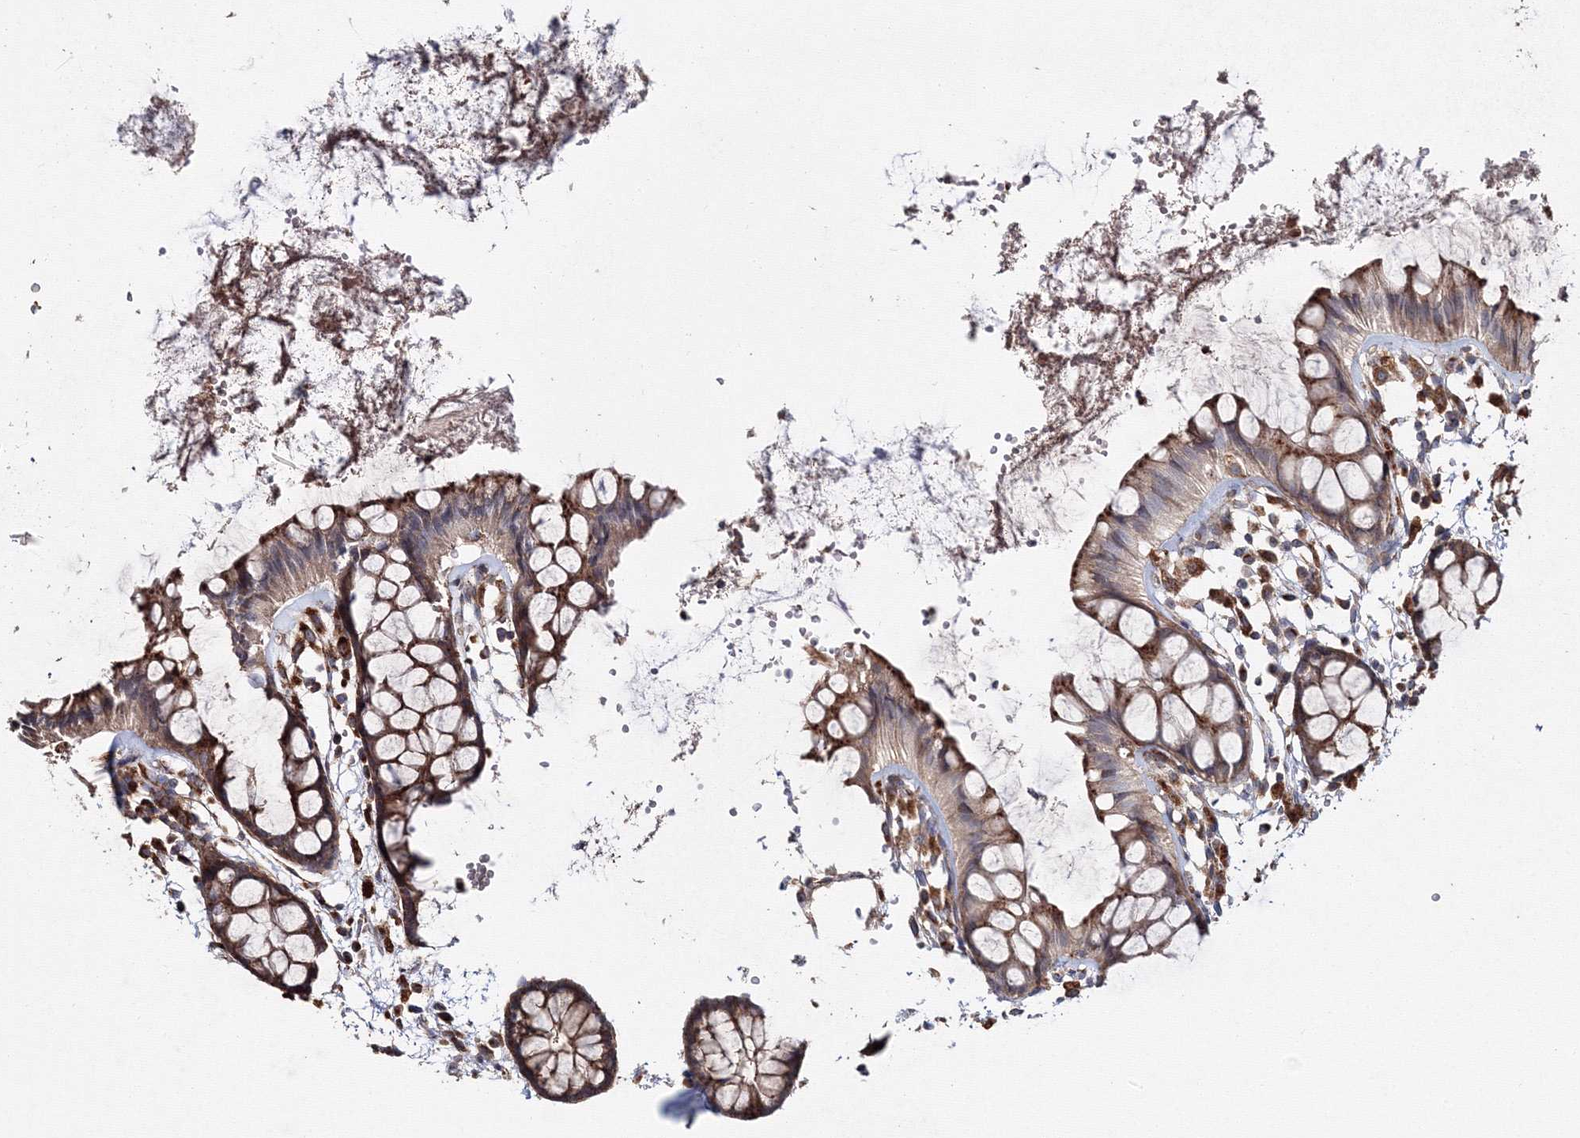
{"staining": {"intensity": "strong", "quantity": "25%-75%", "location": "cytoplasmic/membranous"}, "tissue": "rectum", "cell_type": "Glandular cells", "image_type": "normal", "snomed": [{"axis": "morphology", "description": "Normal tissue, NOS"}, {"axis": "topography", "description": "Rectum"}], "caption": "Glandular cells reveal strong cytoplasmic/membranous staining in approximately 25%-75% of cells in benign rectum.", "gene": "DDO", "patient": {"sex": "female", "age": 66}}